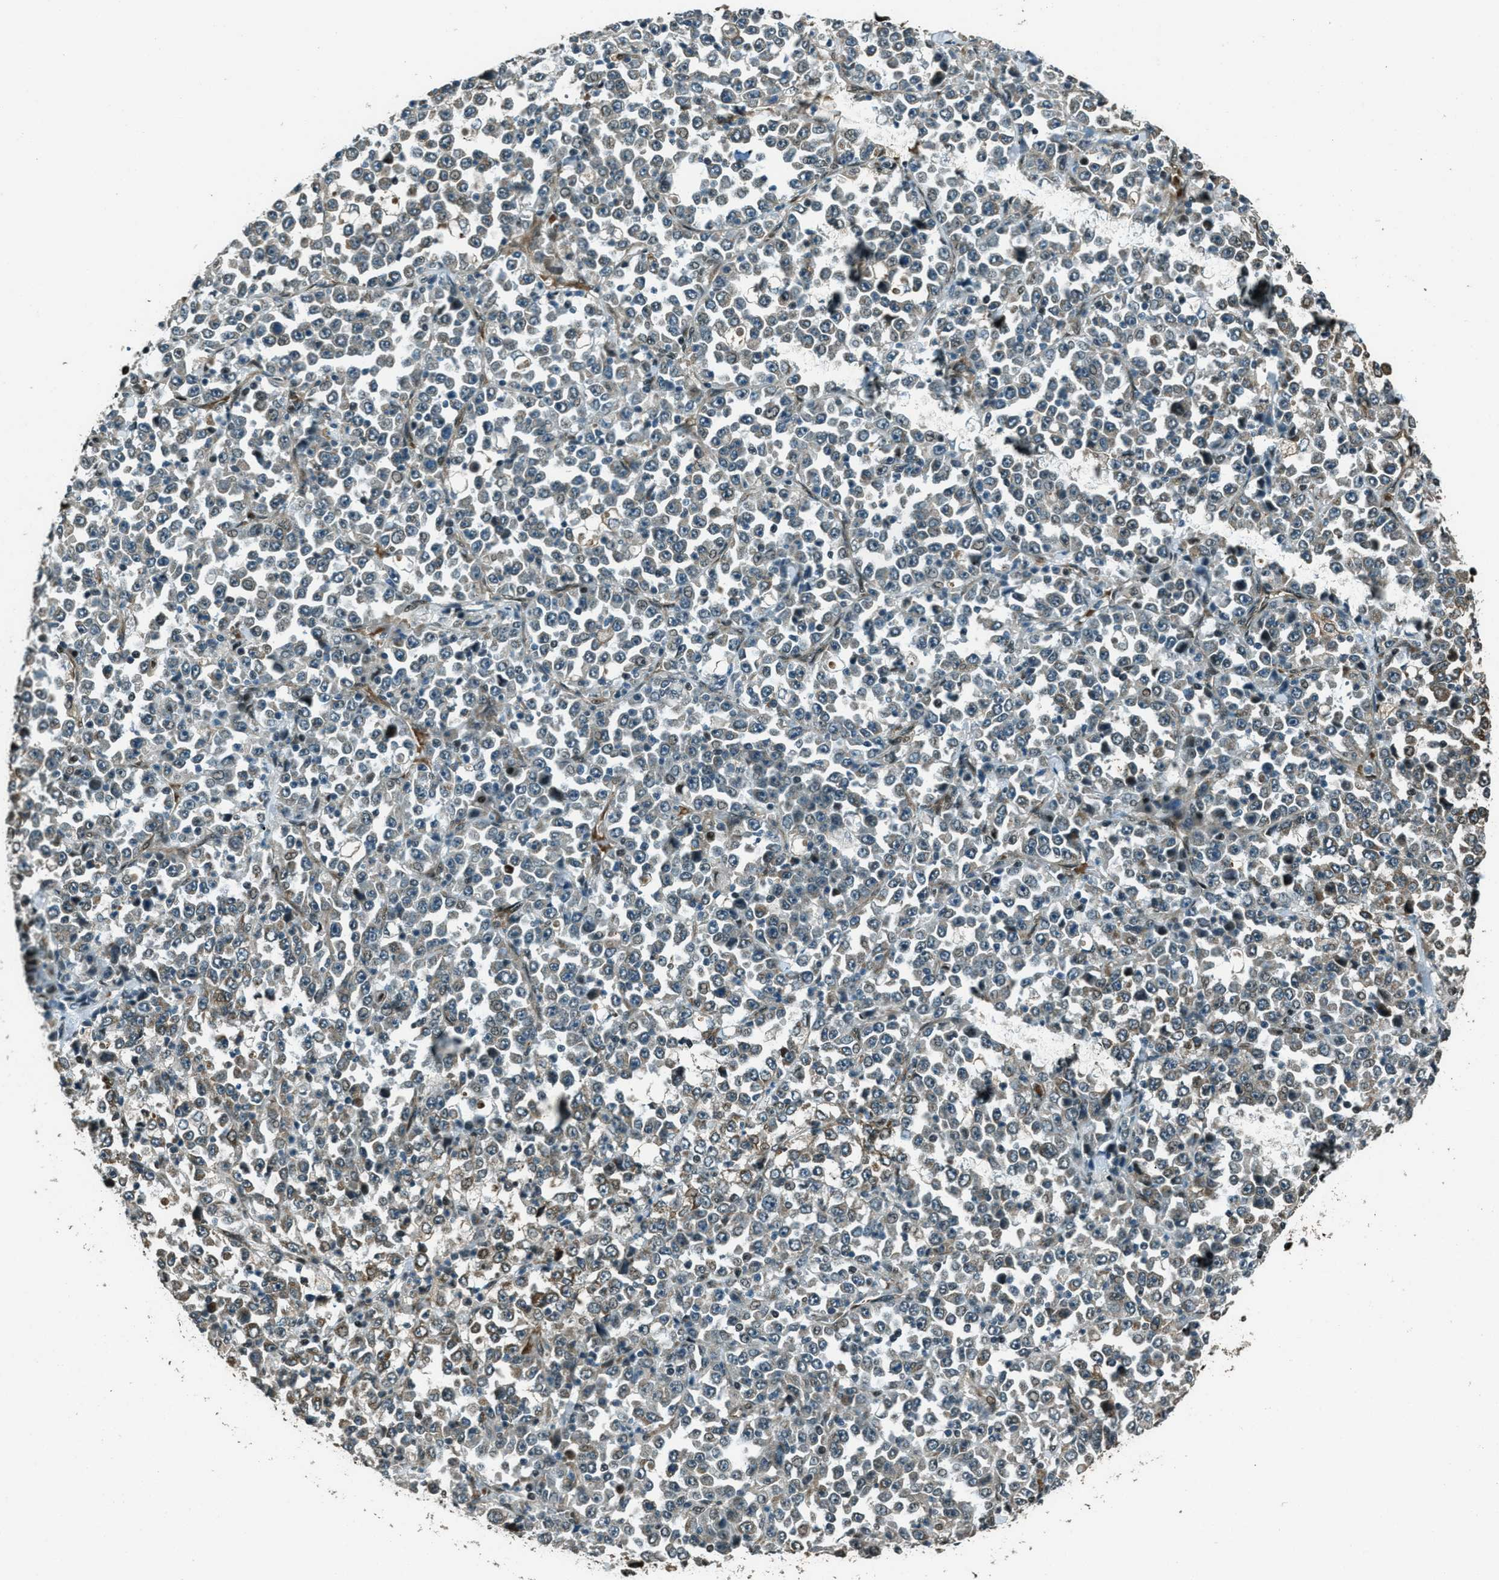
{"staining": {"intensity": "weak", "quantity": "<25%", "location": "cytoplasmic/membranous,nuclear"}, "tissue": "stomach cancer", "cell_type": "Tumor cells", "image_type": "cancer", "snomed": [{"axis": "morphology", "description": "Normal tissue, NOS"}, {"axis": "morphology", "description": "Adenocarcinoma, NOS"}, {"axis": "topography", "description": "Stomach, upper"}, {"axis": "topography", "description": "Stomach"}], "caption": "Protein analysis of adenocarcinoma (stomach) exhibits no significant positivity in tumor cells.", "gene": "TARDBP", "patient": {"sex": "male", "age": 59}}